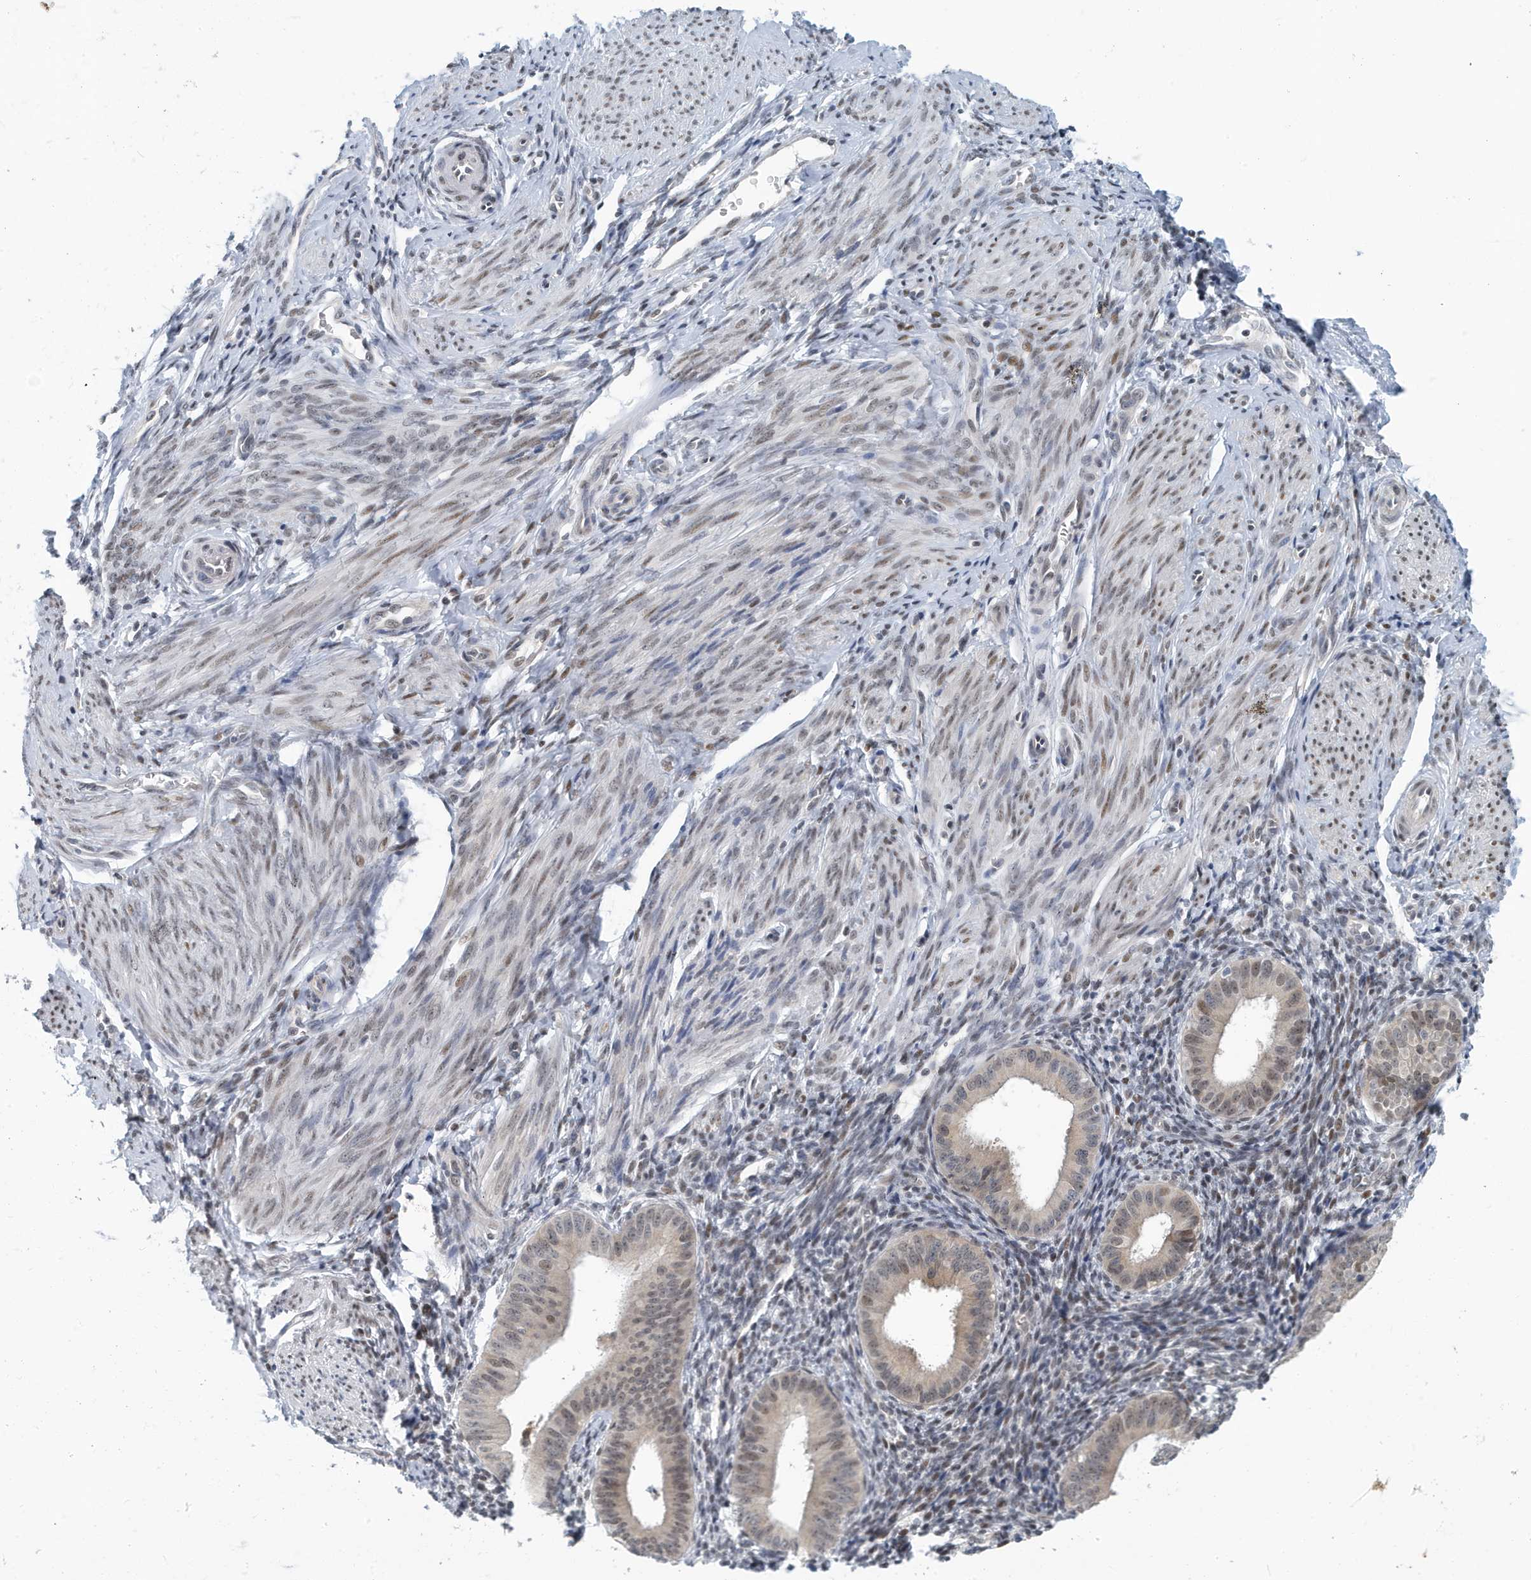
{"staining": {"intensity": "weak", "quantity": "<25%", "location": "nuclear"}, "tissue": "endometrium", "cell_type": "Cells in endometrial stroma", "image_type": "normal", "snomed": [{"axis": "morphology", "description": "Normal tissue, NOS"}, {"axis": "topography", "description": "Uterus"}, {"axis": "topography", "description": "Endometrium"}], "caption": "This is a micrograph of immunohistochemistry staining of normal endometrium, which shows no staining in cells in endometrial stroma.", "gene": "KIF15", "patient": {"sex": "female", "age": 48}}